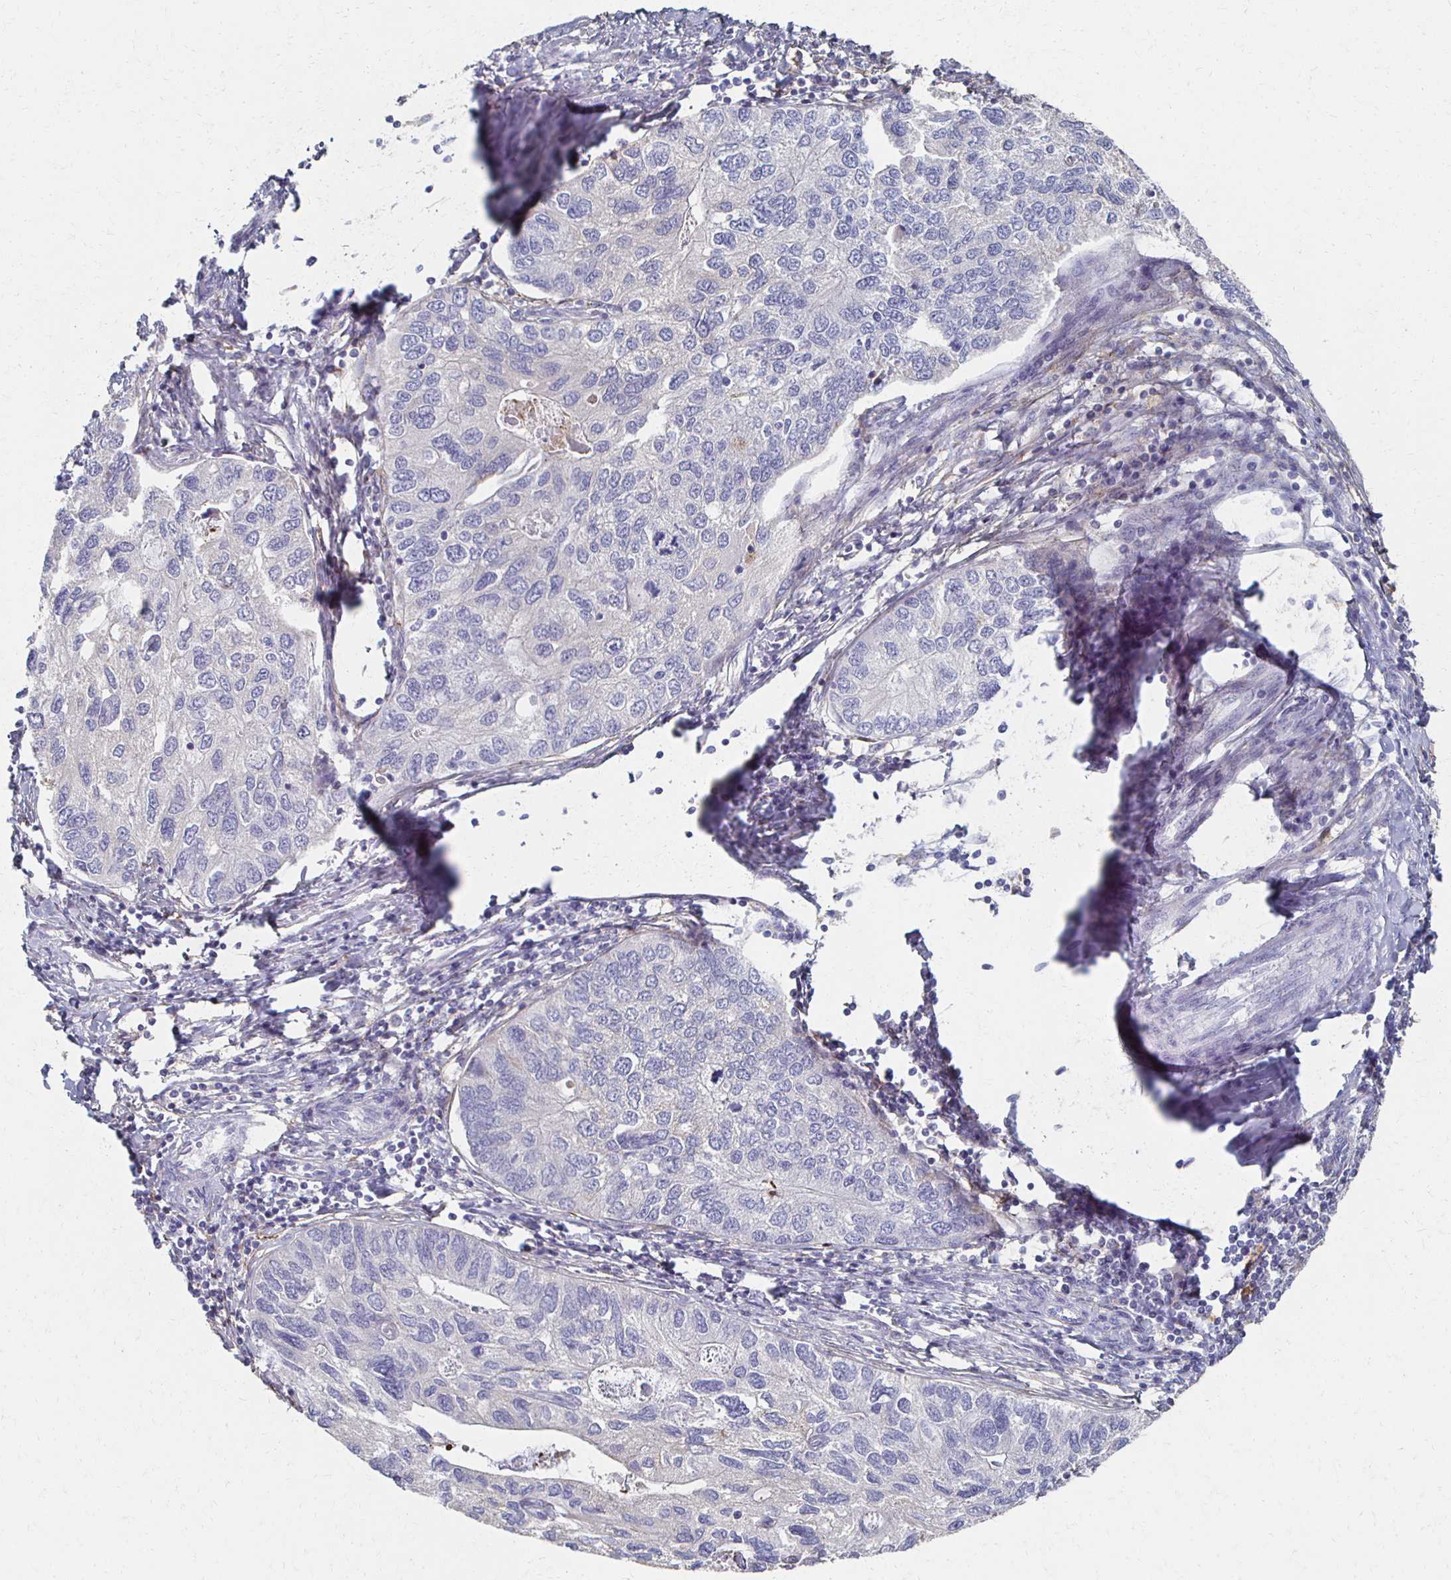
{"staining": {"intensity": "negative", "quantity": "none", "location": "none"}, "tissue": "endometrial cancer", "cell_type": "Tumor cells", "image_type": "cancer", "snomed": [{"axis": "morphology", "description": "Carcinoma, NOS"}, {"axis": "topography", "description": "Uterus"}], "caption": "Immunohistochemistry (IHC) of human endometrial cancer exhibits no positivity in tumor cells.", "gene": "CX3CR1", "patient": {"sex": "female", "age": 76}}